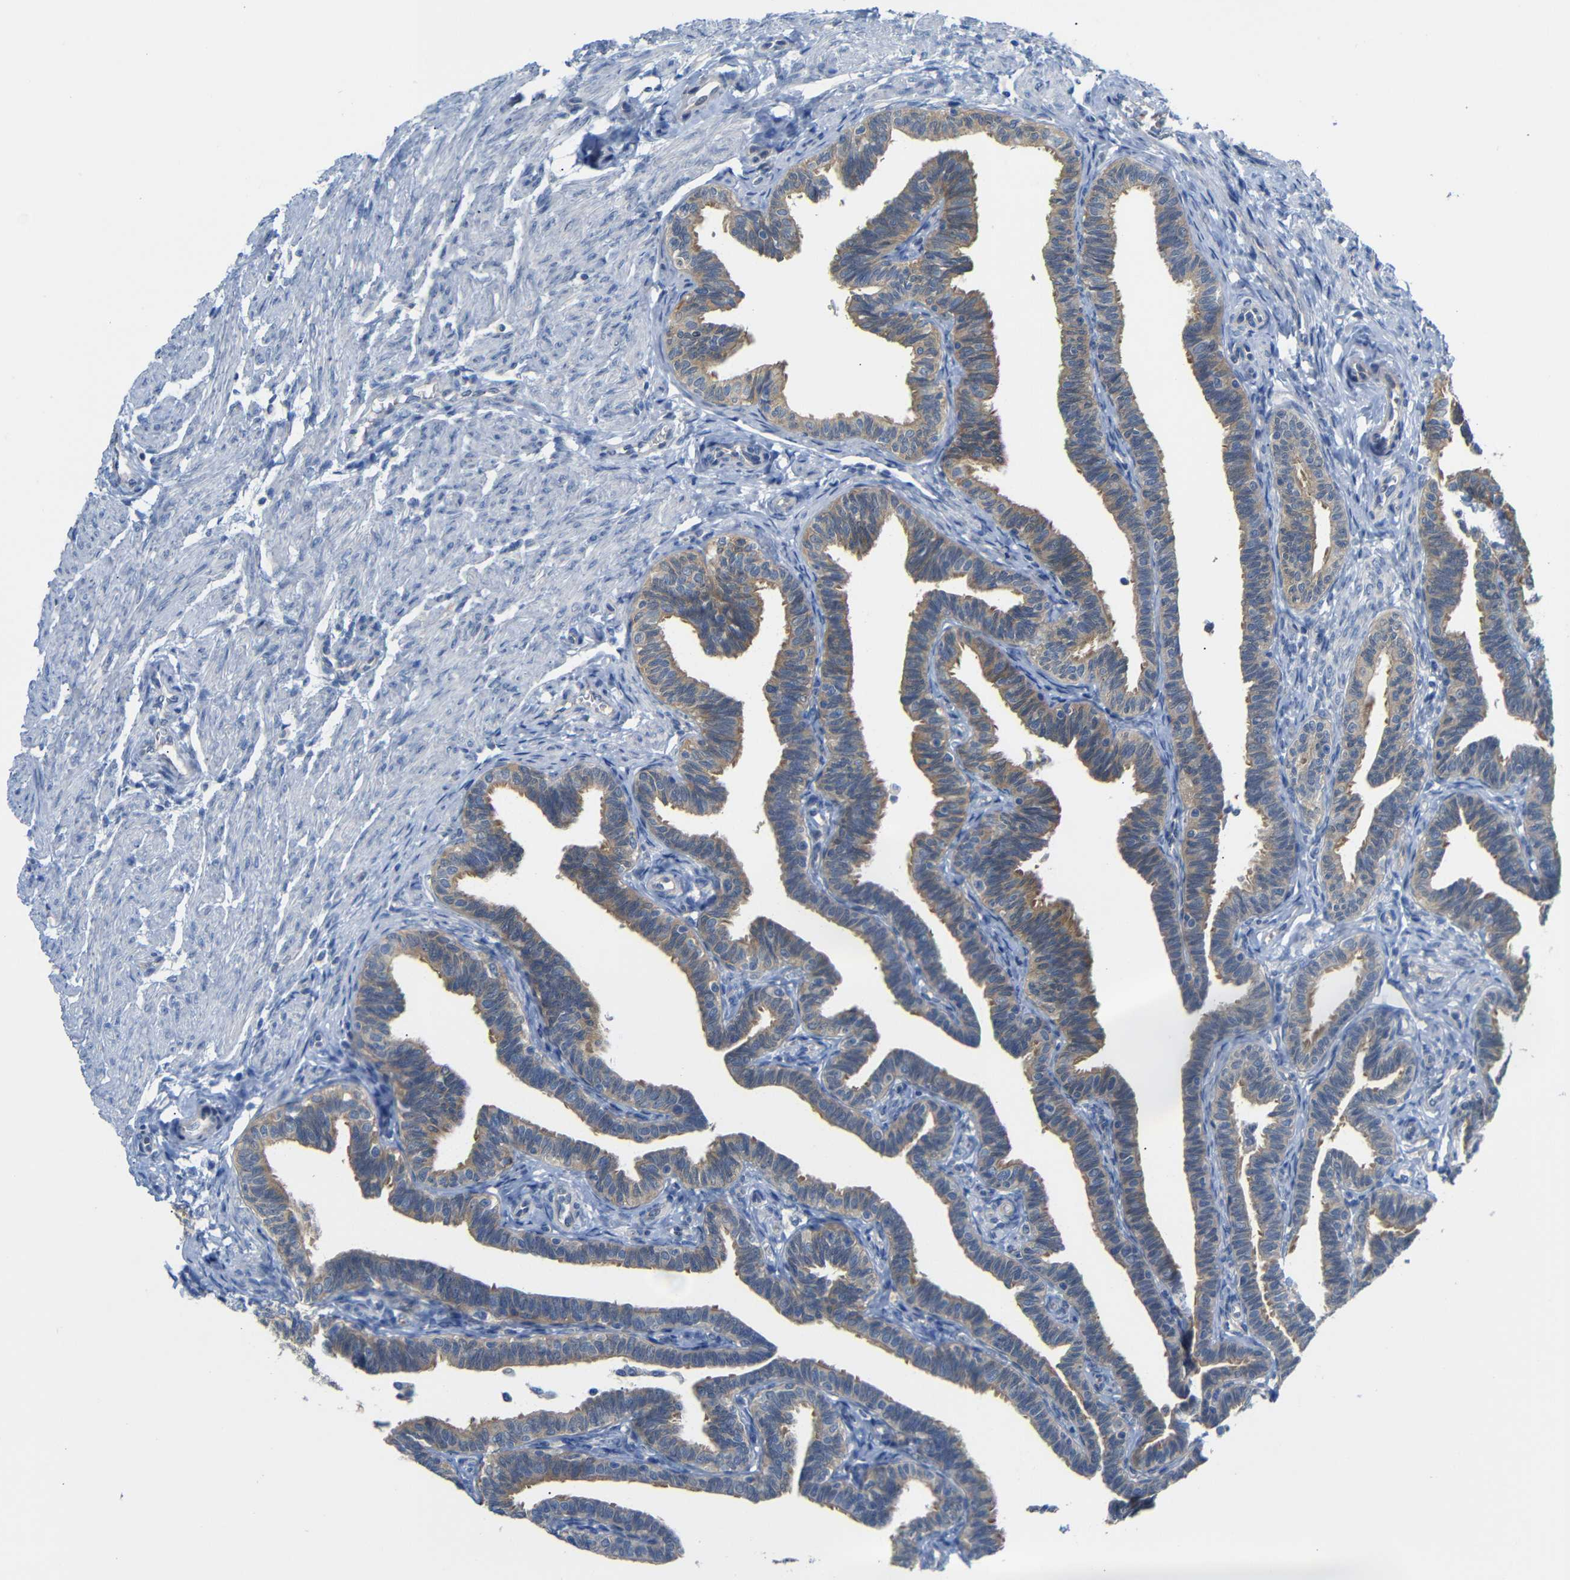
{"staining": {"intensity": "weak", "quantity": ">75%", "location": "cytoplasmic/membranous"}, "tissue": "fallopian tube", "cell_type": "Glandular cells", "image_type": "normal", "snomed": [{"axis": "morphology", "description": "Normal tissue, NOS"}, {"axis": "topography", "description": "Fallopian tube"}, {"axis": "topography", "description": "Ovary"}], "caption": "Glandular cells display low levels of weak cytoplasmic/membranous expression in approximately >75% of cells in benign human fallopian tube.", "gene": "TBC1D32", "patient": {"sex": "female", "age": 23}}